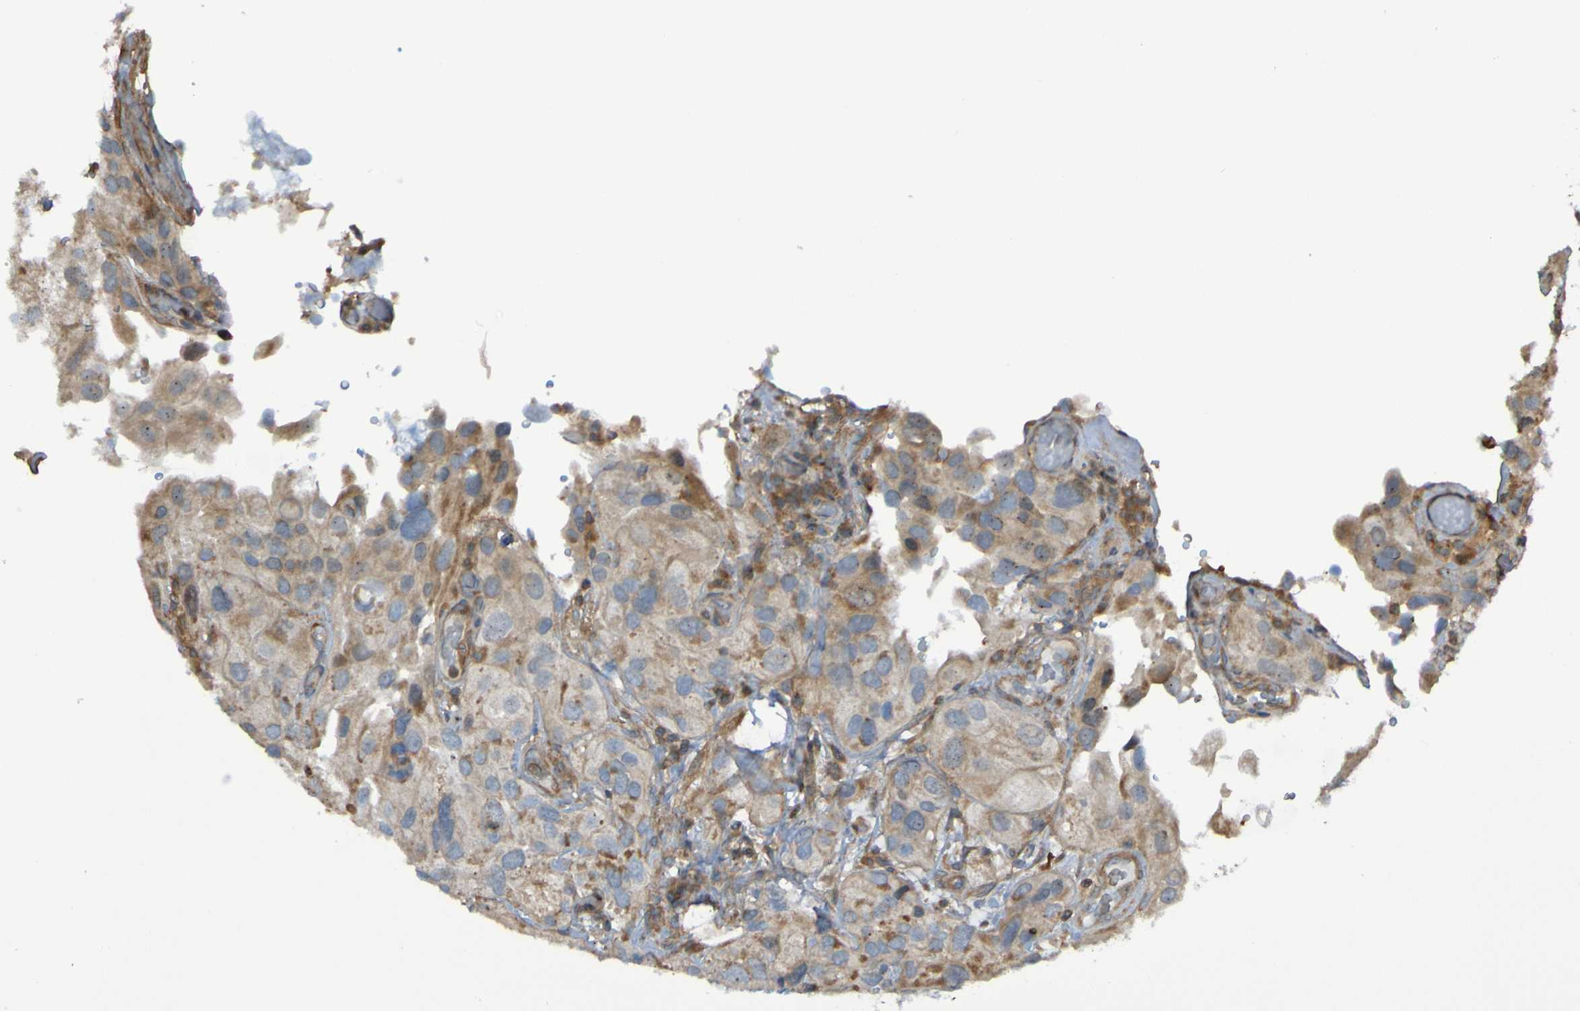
{"staining": {"intensity": "weak", "quantity": ">75%", "location": "cytoplasmic/membranous"}, "tissue": "urothelial cancer", "cell_type": "Tumor cells", "image_type": "cancer", "snomed": [{"axis": "morphology", "description": "Urothelial carcinoma, High grade"}, {"axis": "topography", "description": "Urinary bladder"}], "caption": "Immunohistochemical staining of human urothelial carcinoma (high-grade) exhibits weak cytoplasmic/membranous protein positivity in approximately >75% of tumor cells.", "gene": "PDGFB", "patient": {"sex": "female", "age": 64}}